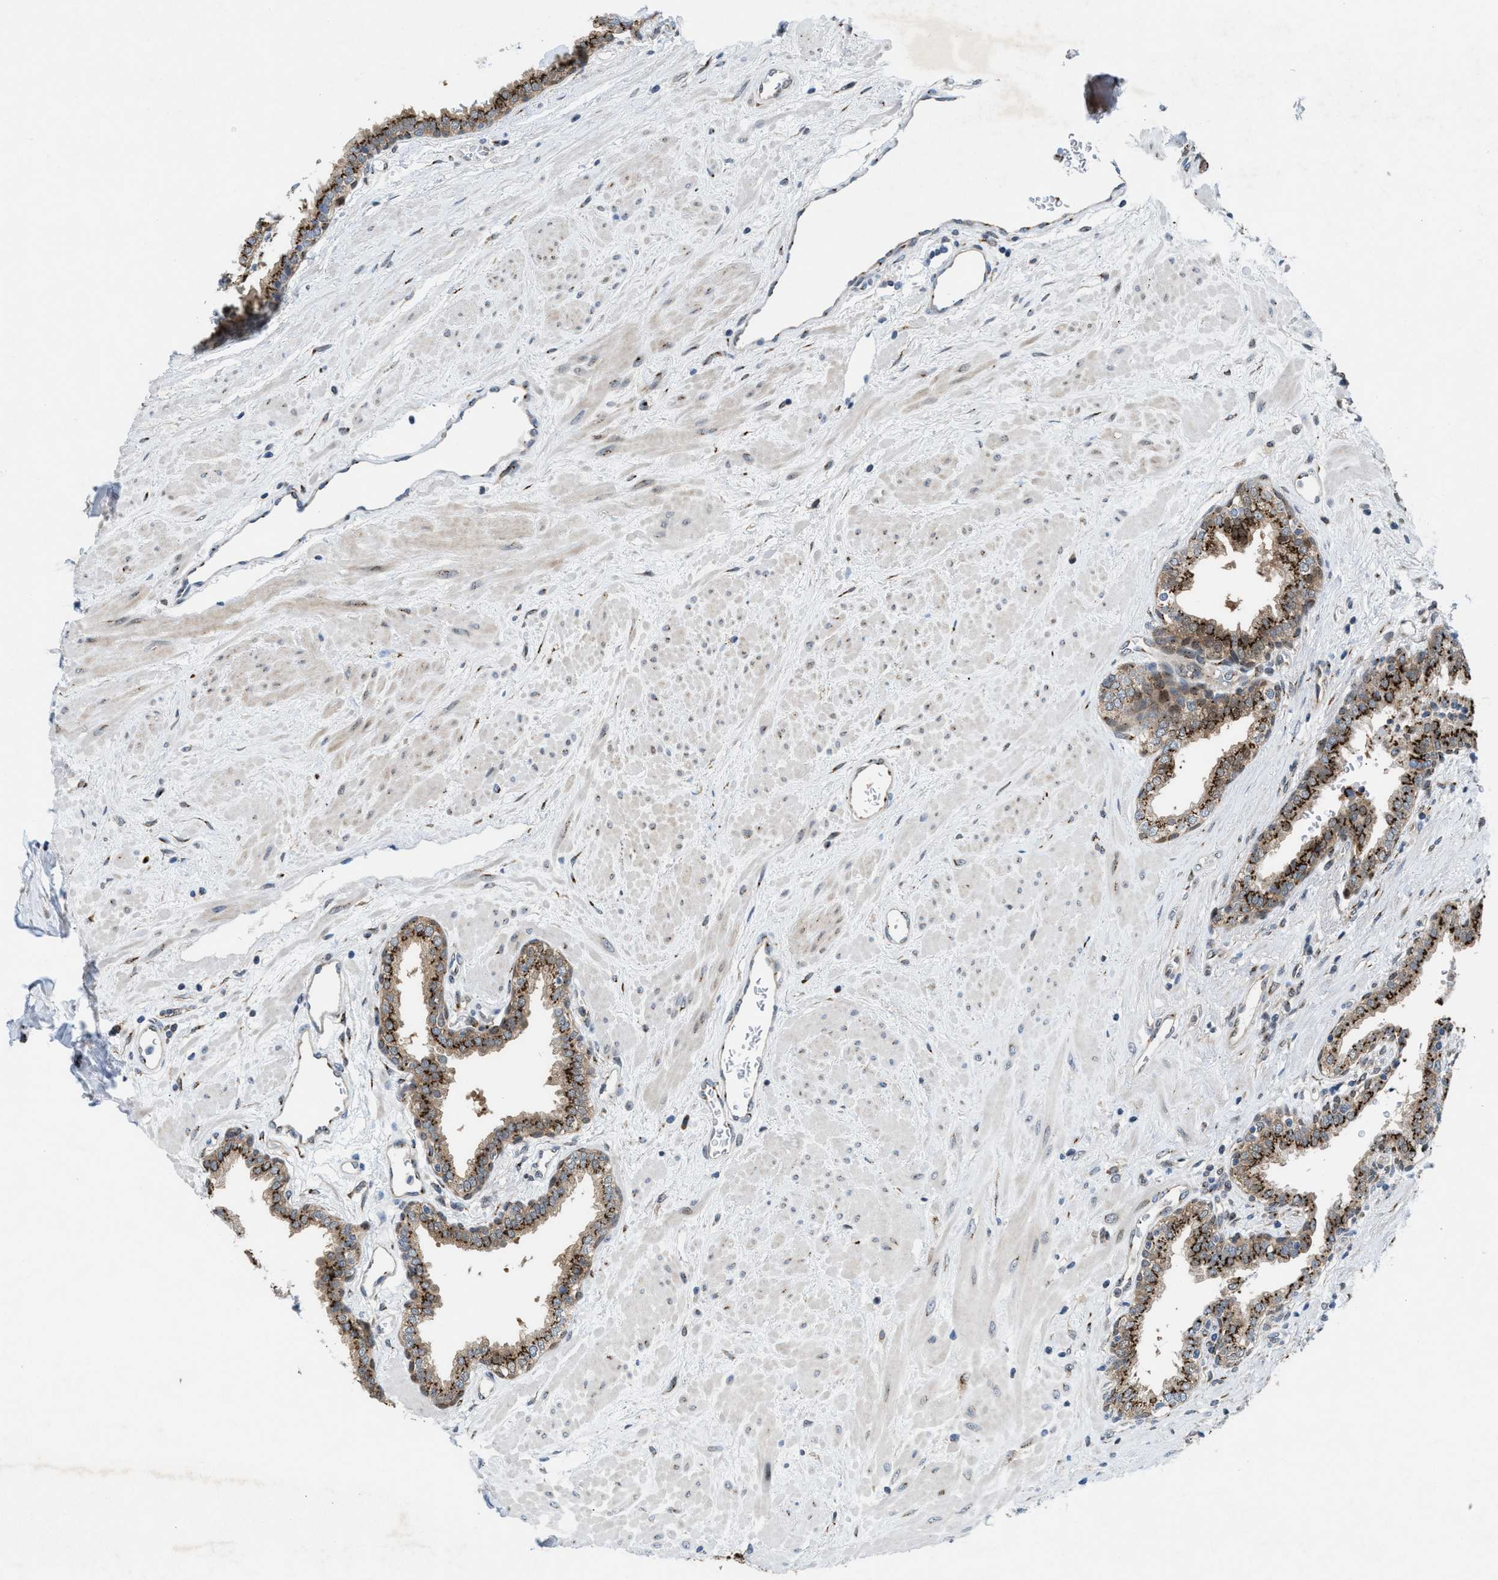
{"staining": {"intensity": "strong", "quantity": ">75%", "location": "cytoplasmic/membranous"}, "tissue": "prostate", "cell_type": "Glandular cells", "image_type": "normal", "snomed": [{"axis": "morphology", "description": "Normal tissue, NOS"}, {"axis": "topography", "description": "Prostate"}], "caption": "Immunohistochemical staining of normal human prostate demonstrates strong cytoplasmic/membranous protein expression in approximately >75% of glandular cells.", "gene": "SLC38A10", "patient": {"sex": "male", "age": 51}}